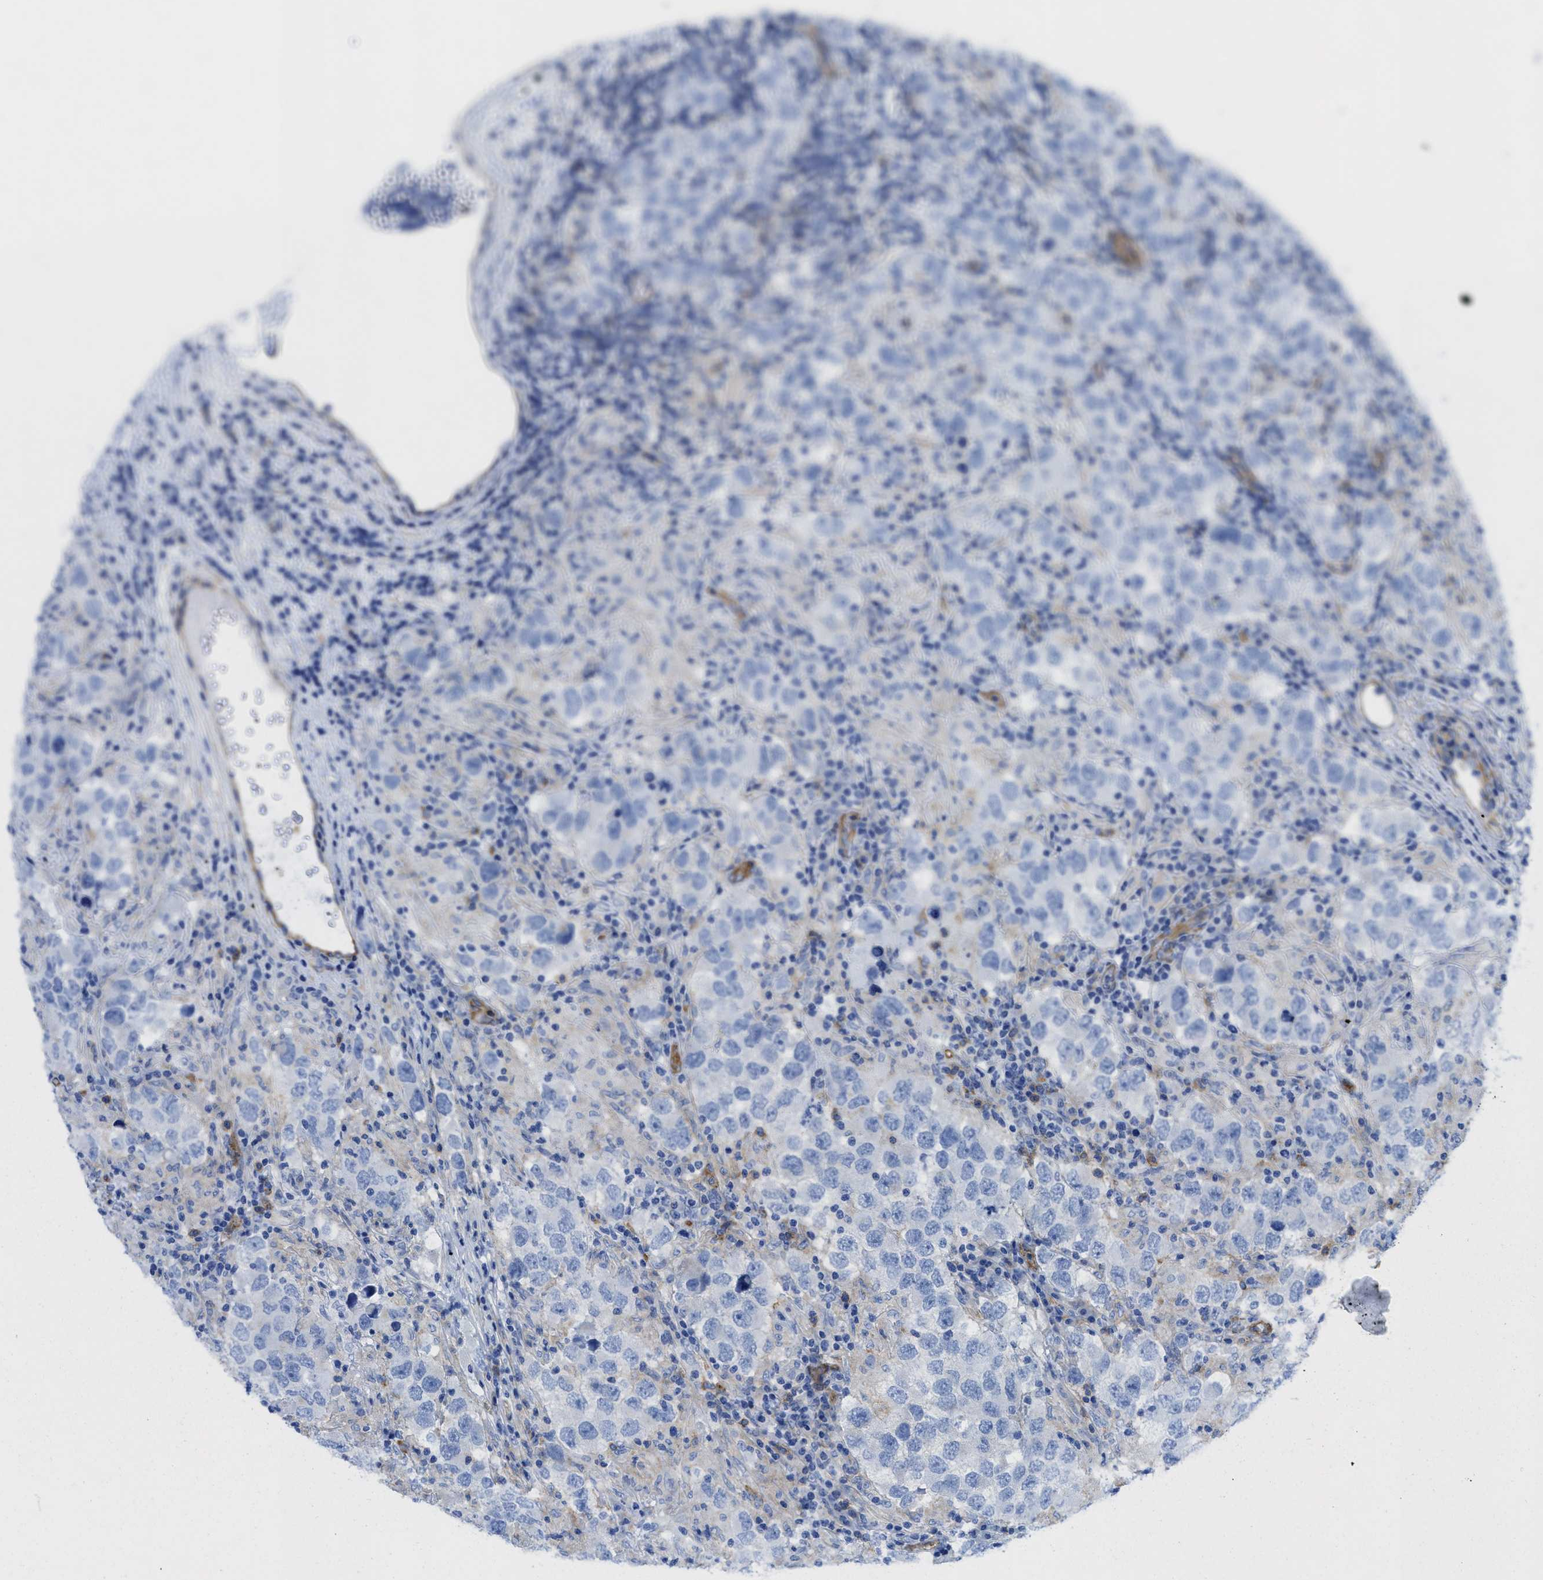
{"staining": {"intensity": "negative", "quantity": "none", "location": "none"}, "tissue": "testis cancer", "cell_type": "Tumor cells", "image_type": "cancer", "snomed": [{"axis": "morphology", "description": "Carcinoma, Embryonal, NOS"}, {"axis": "topography", "description": "Testis"}], "caption": "A photomicrograph of human embryonal carcinoma (testis) is negative for staining in tumor cells. The staining is performed using DAB (3,3'-diaminobenzidine) brown chromogen with nuclei counter-stained in using hematoxylin.", "gene": "HIP1", "patient": {"sex": "male", "age": 21}}